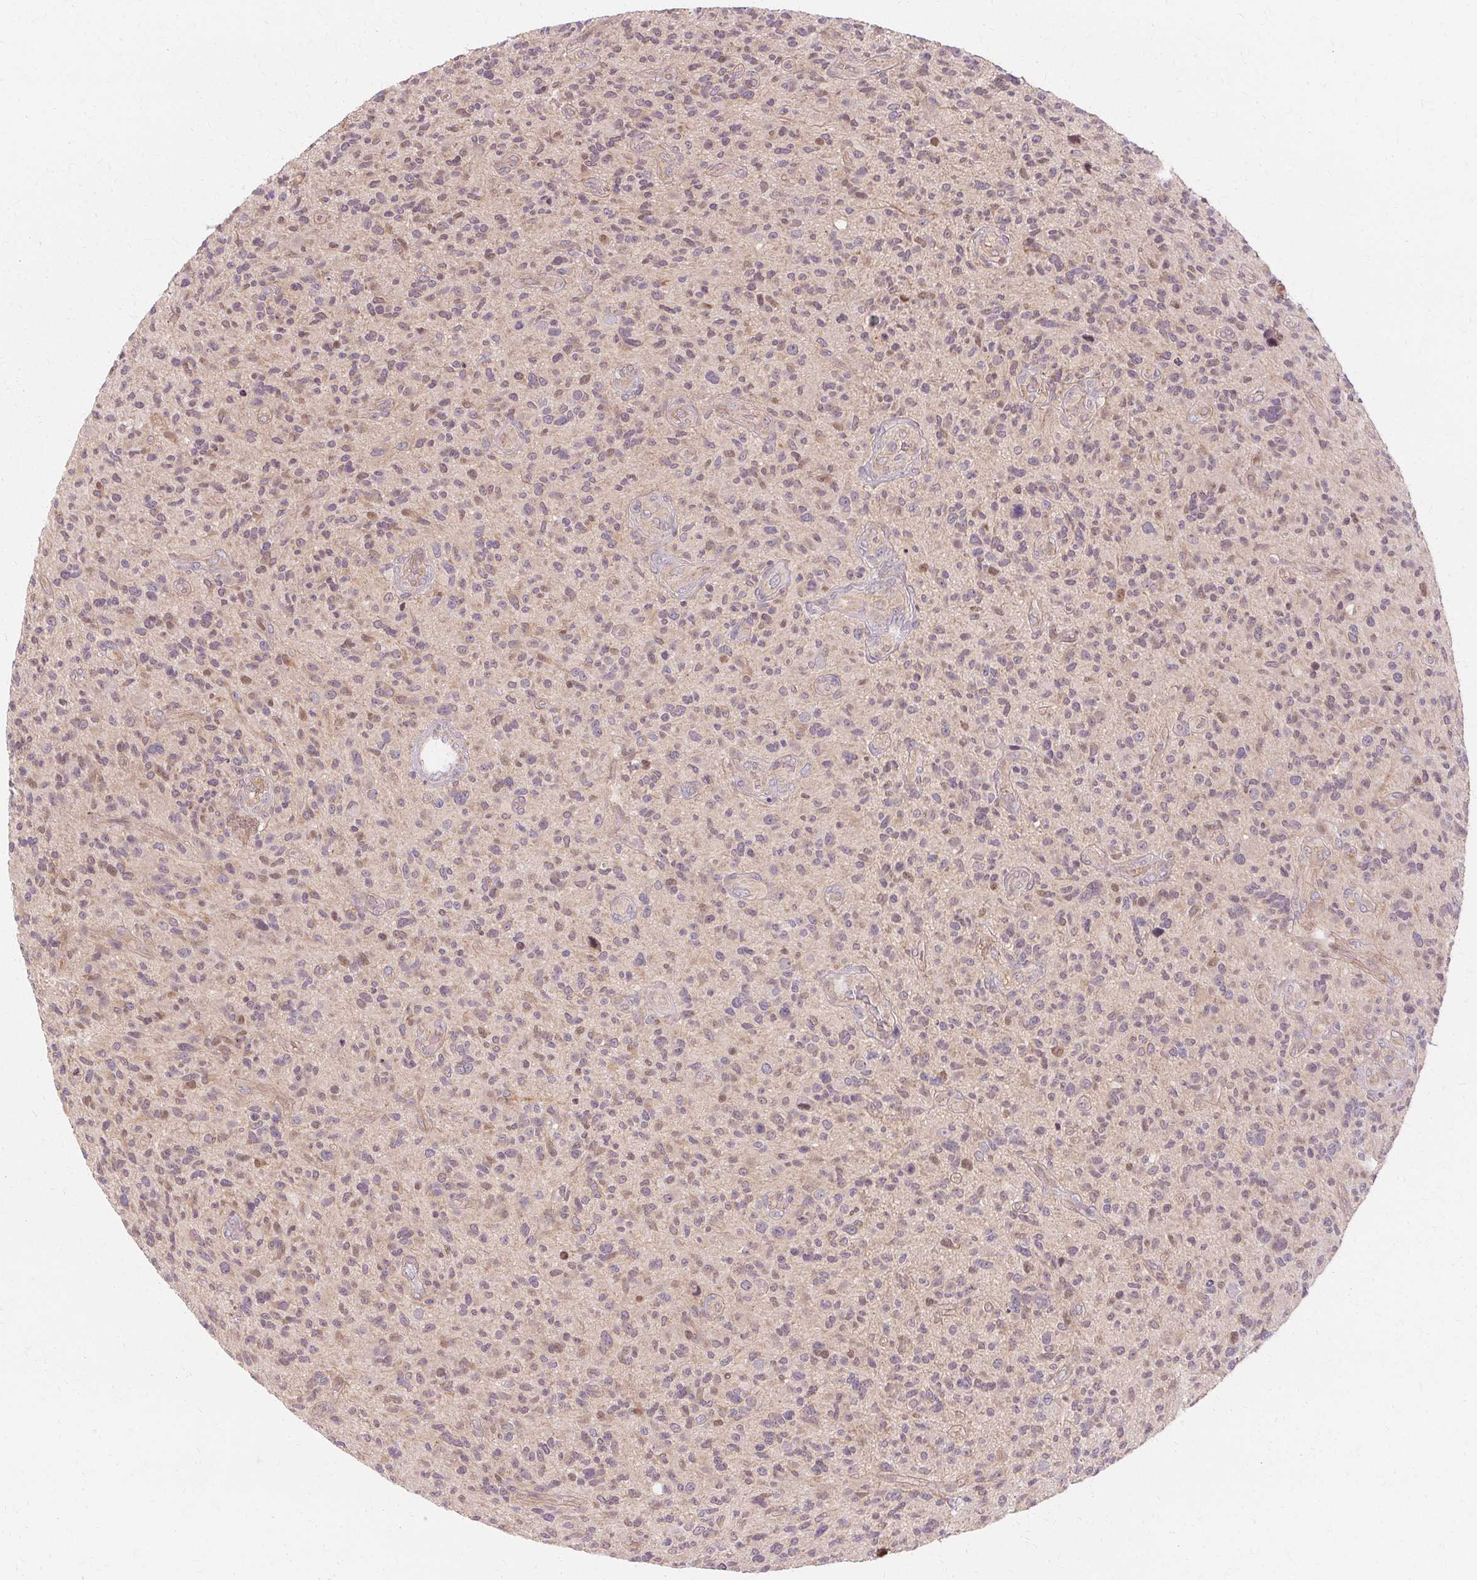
{"staining": {"intensity": "moderate", "quantity": "<25%", "location": "nuclear"}, "tissue": "glioma", "cell_type": "Tumor cells", "image_type": "cancer", "snomed": [{"axis": "morphology", "description": "Glioma, malignant, High grade"}, {"axis": "topography", "description": "Brain"}], "caption": "Moderate nuclear protein staining is appreciated in about <25% of tumor cells in malignant glioma (high-grade).", "gene": "USP8", "patient": {"sex": "male", "age": 47}}